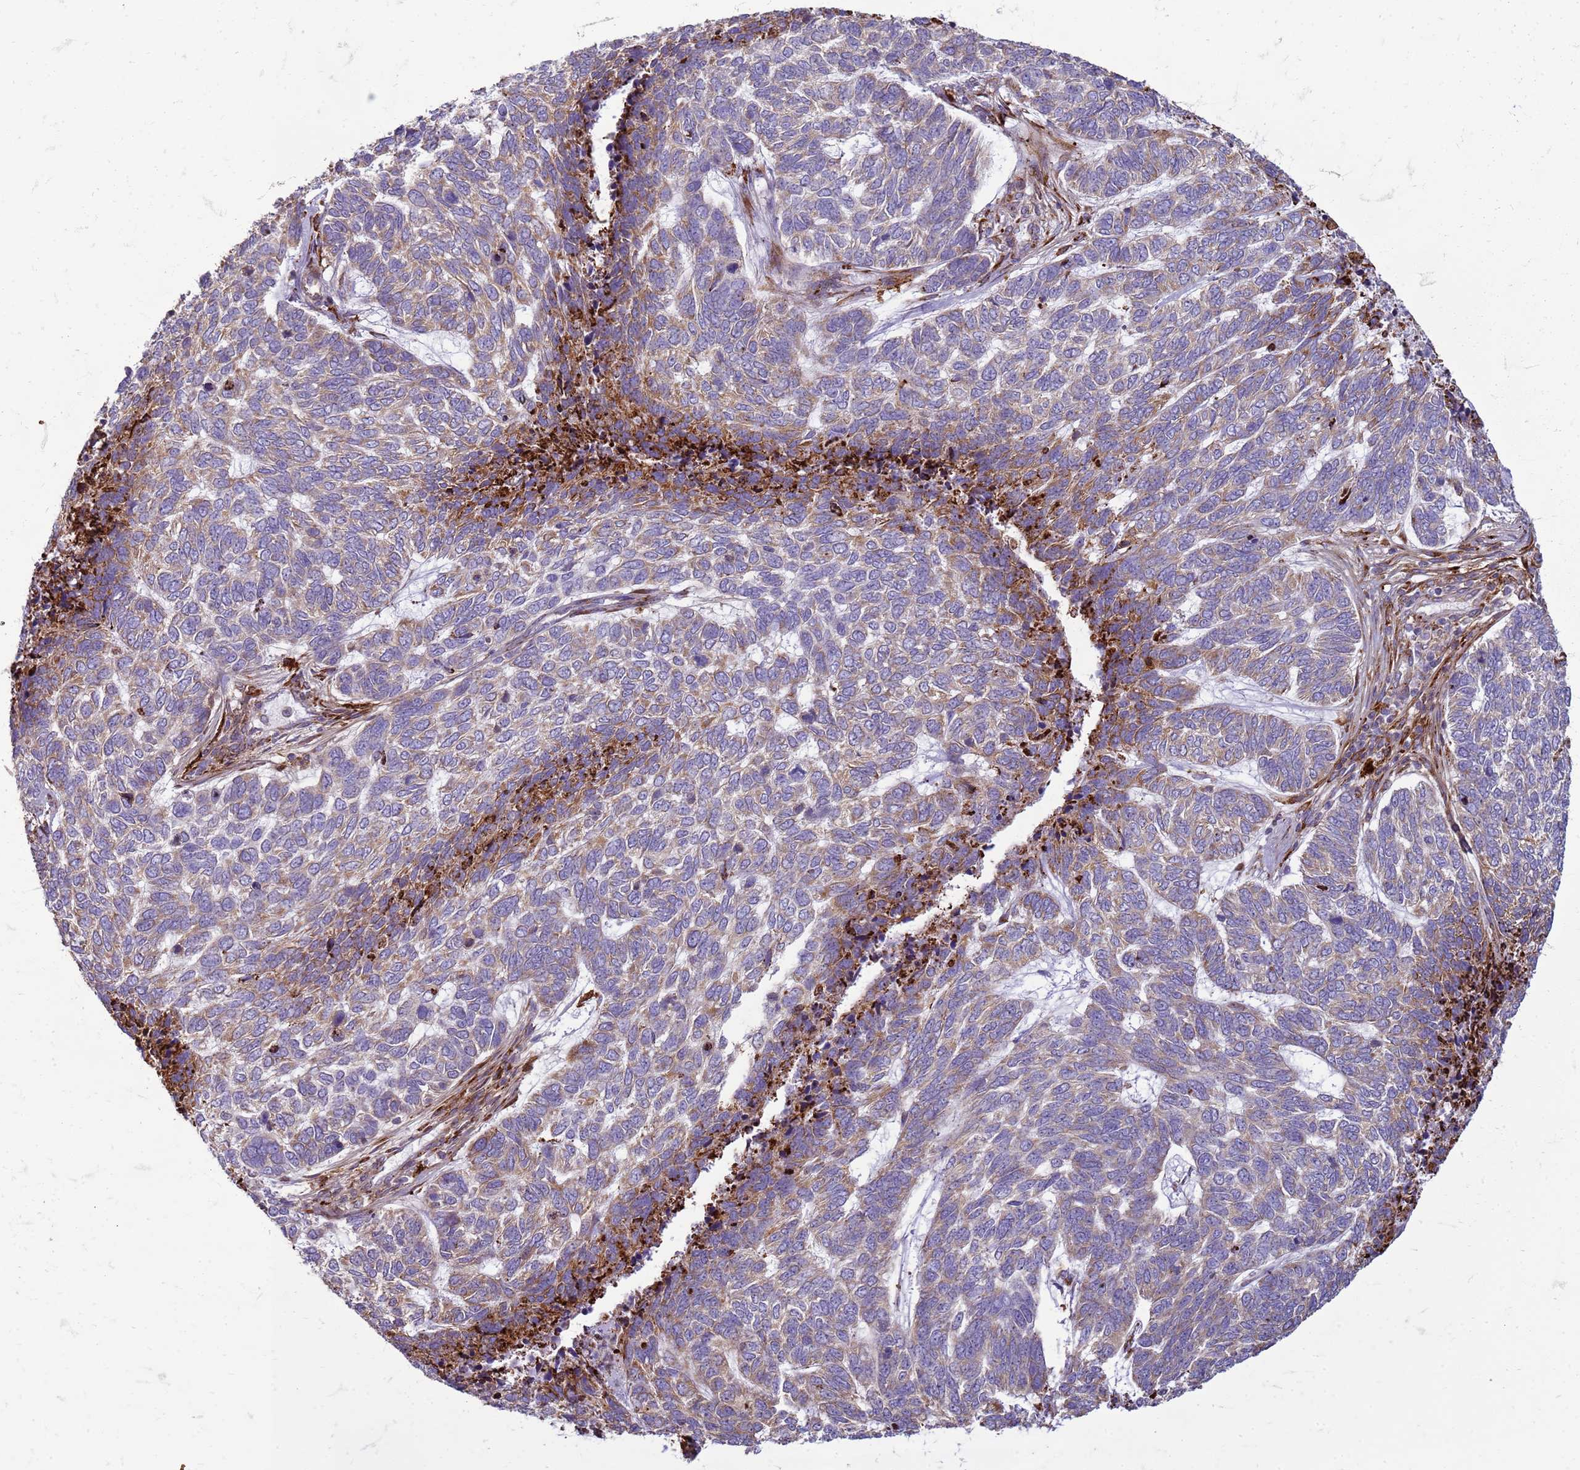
{"staining": {"intensity": "moderate", "quantity": "<25%", "location": "cytoplasmic/membranous"}, "tissue": "skin cancer", "cell_type": "Tumor cells", "image_type": "cancer", "snomed": [{"axis": "morphology", "description": "Basal cell carcinoma"}, {"axis": "topography", "description": "Skin"}], "caption": "A micrograph showing moderate cytoplasmic/membranous expression in about <25% of tumor cells in skin cancer (basal cell carcinoma), as visualized by brown immunohistochemical staining.", "gene": "PDK3", "patient": {"sex": "female", "age": 65}}